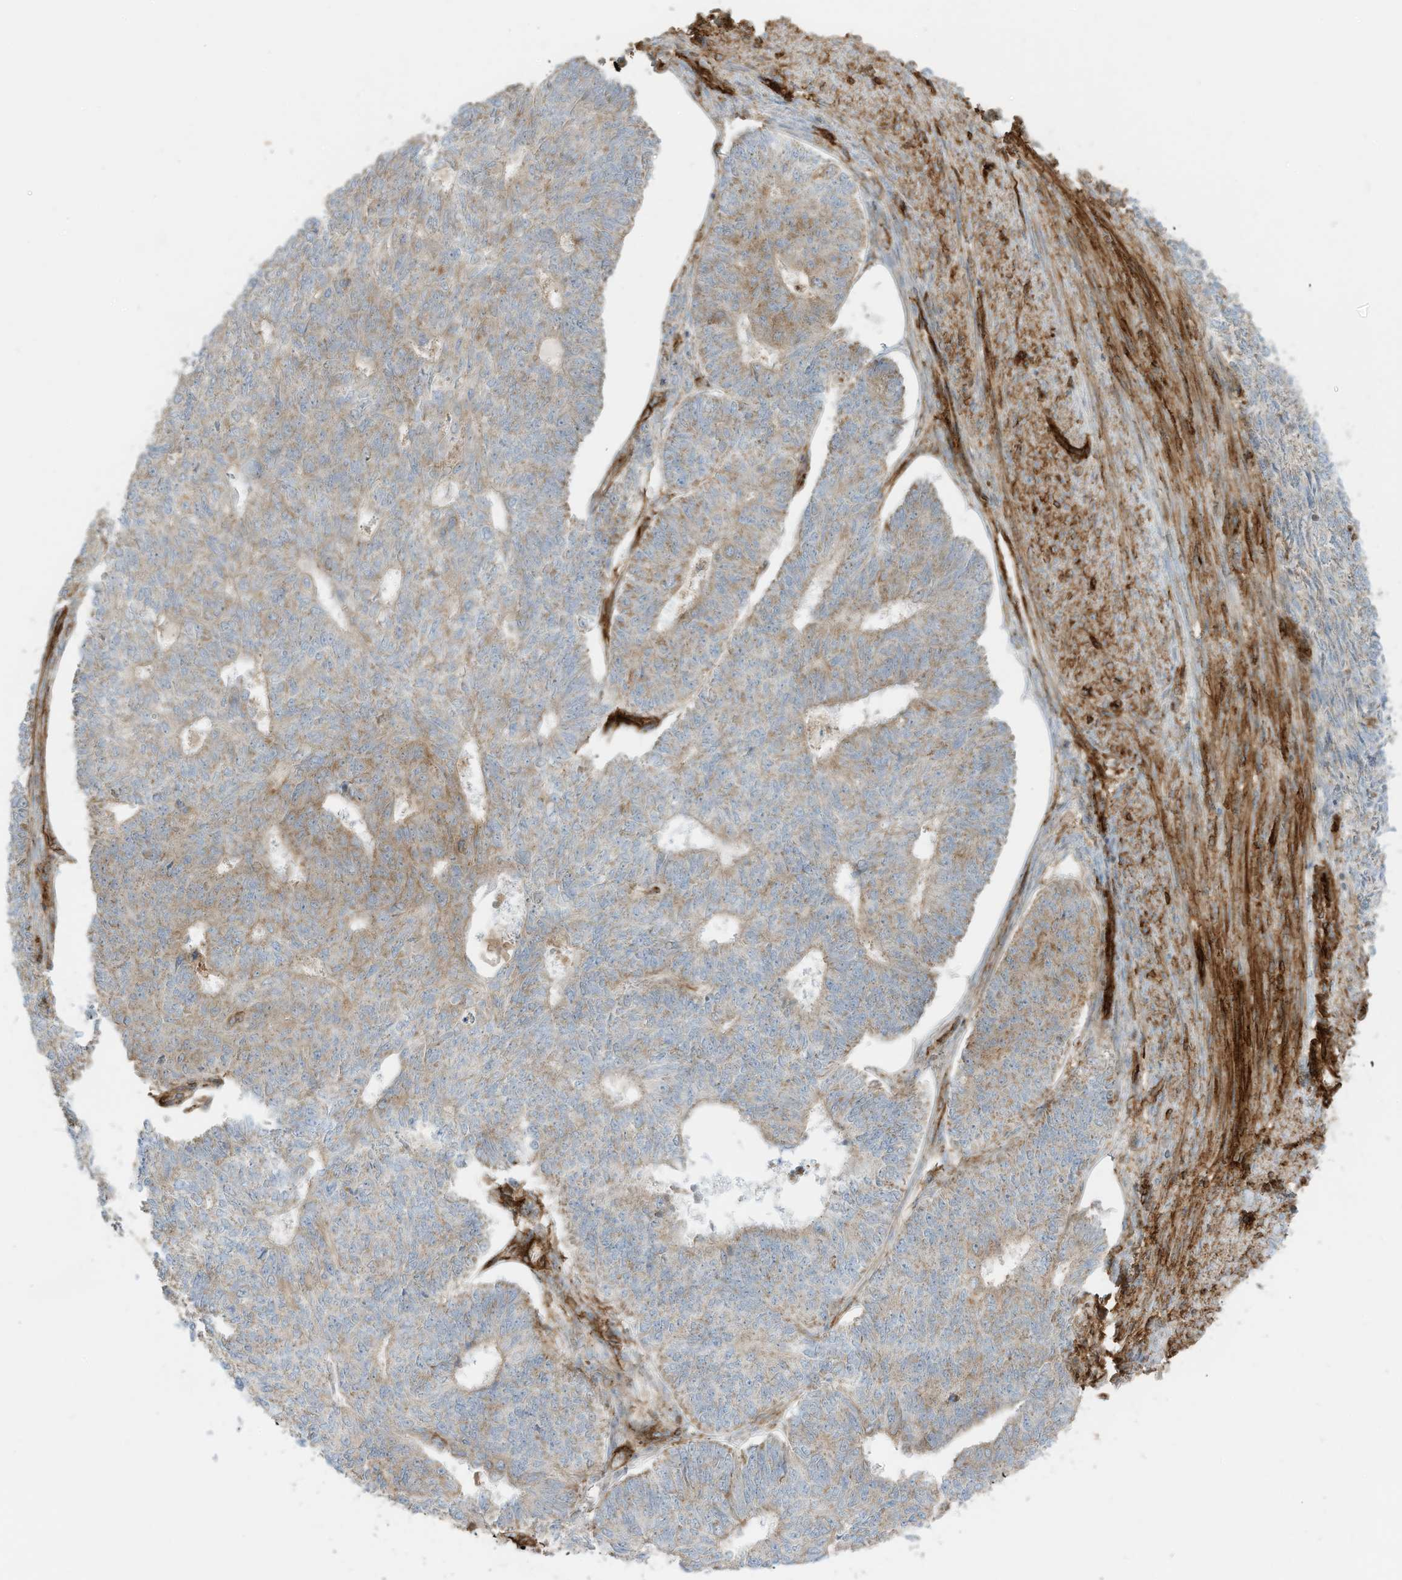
{"staining": {"intensity": "weak", "quantity": "25%-75%", "location": "cytoplasmic/membranous"}, "tissue": "endometrial cancer", "cell_type": "Tumor cells", "image_type": "cancer", "snomed": [{"axis": "morphology", "description": "Adenocarcinoma, NOS"}, {"axis": "topography", "description": "Endometrium"}], "caption": "Human endometrial cancer stained with a protein marker reveals weak staining in tumor cells.", "gene": "ABCB7", "patient": {"sex": "female", "age": 32}}